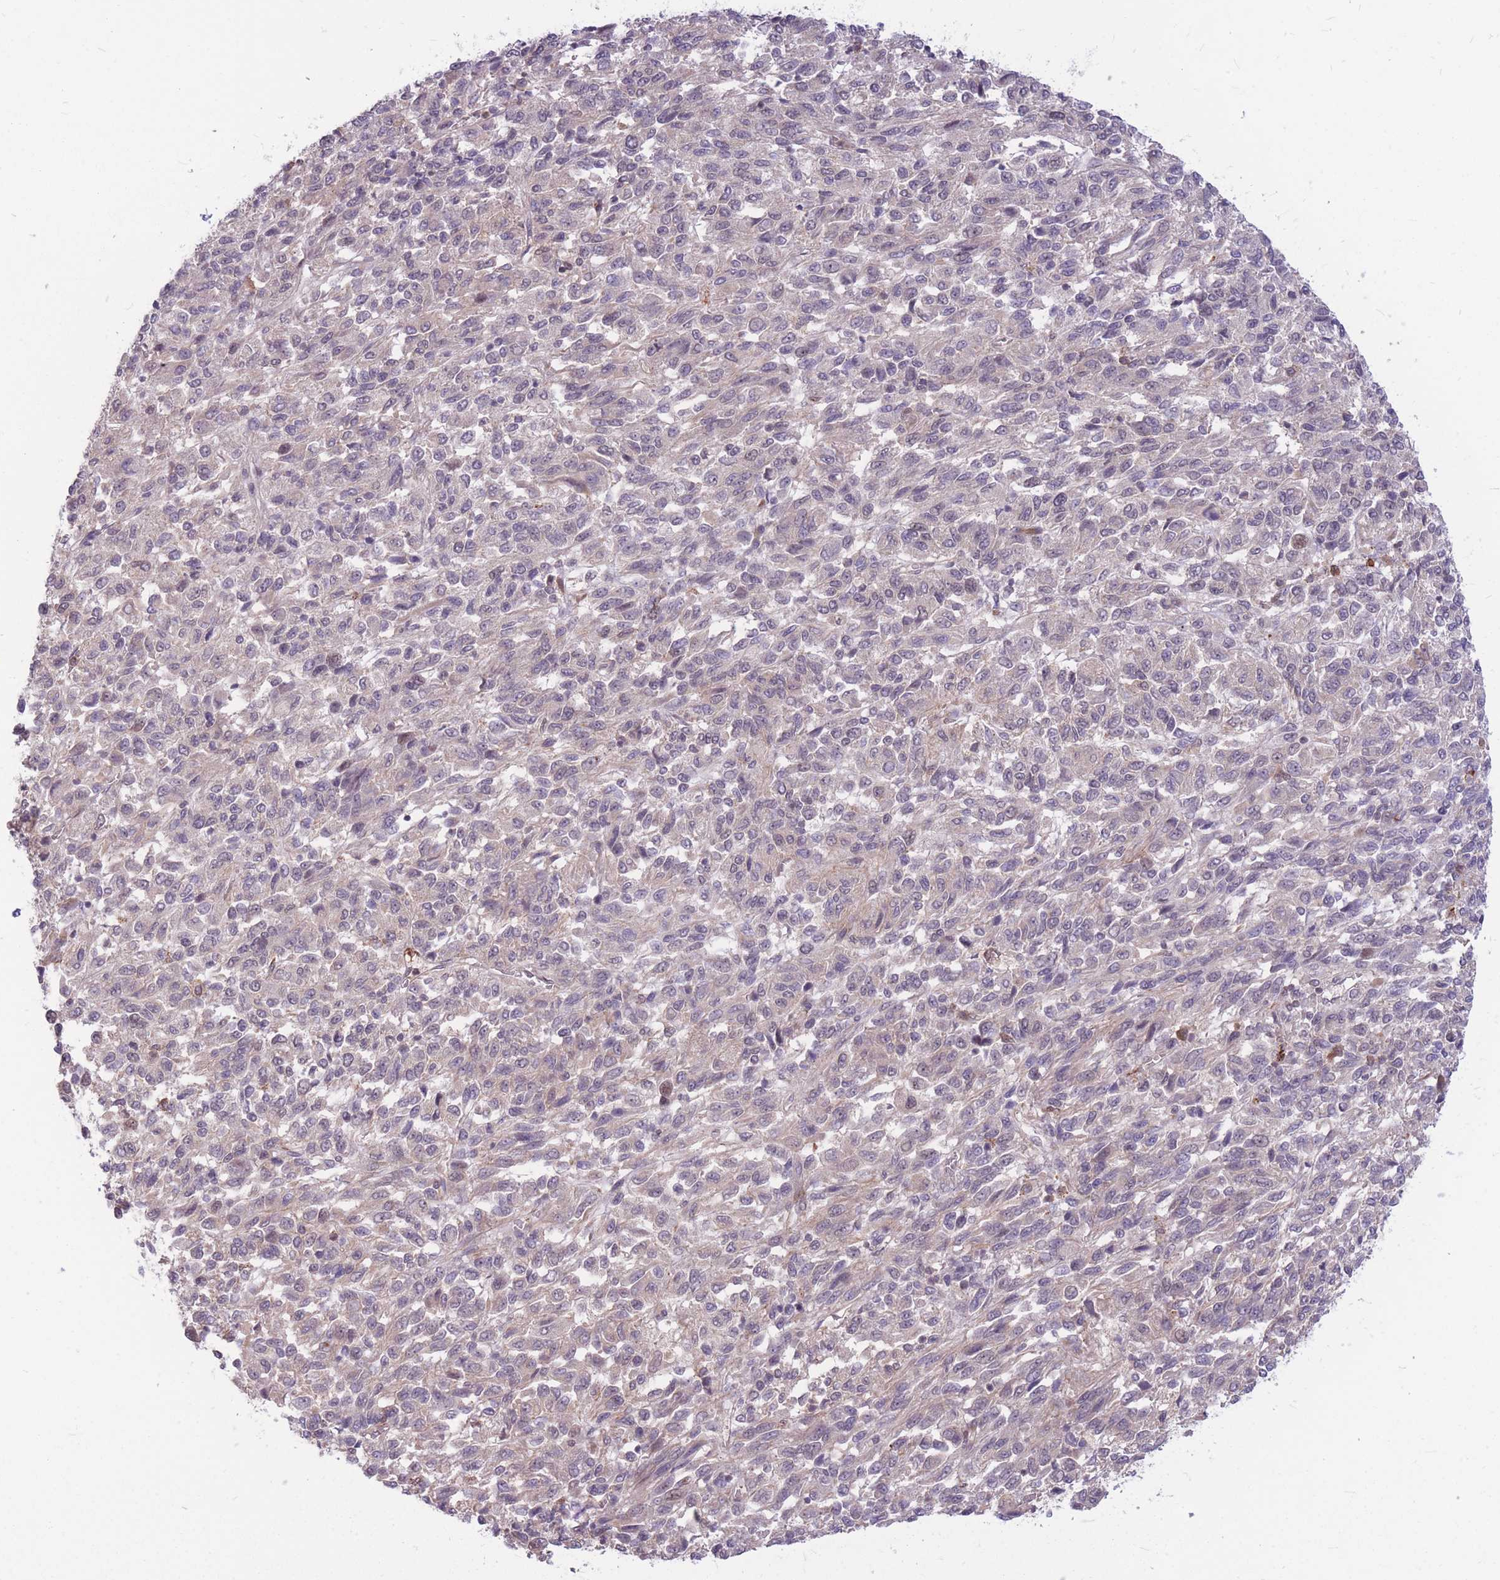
{"staining": {"intensity": "negative", "quantity": "none", "location": "none"}, "tissue": "melanoma", "cell_type": "Tumor cells", "image_type": "cancer", "snomed": [{"axis": "morphology", "description": "Malignant melanoma, Metastatic site"}, {"axis": "topography", "description": "Lung"}], "caption": "The IHC histopathology image has no significant expression in tumor cells of melanoma tissue. (DAB (3,3'-diaminobenzidine) immunohistochemistry visualized using brightfield microscopy, high magnification).", "gene": "TCF20", "patient": {"sex": "male", "age": 64}}